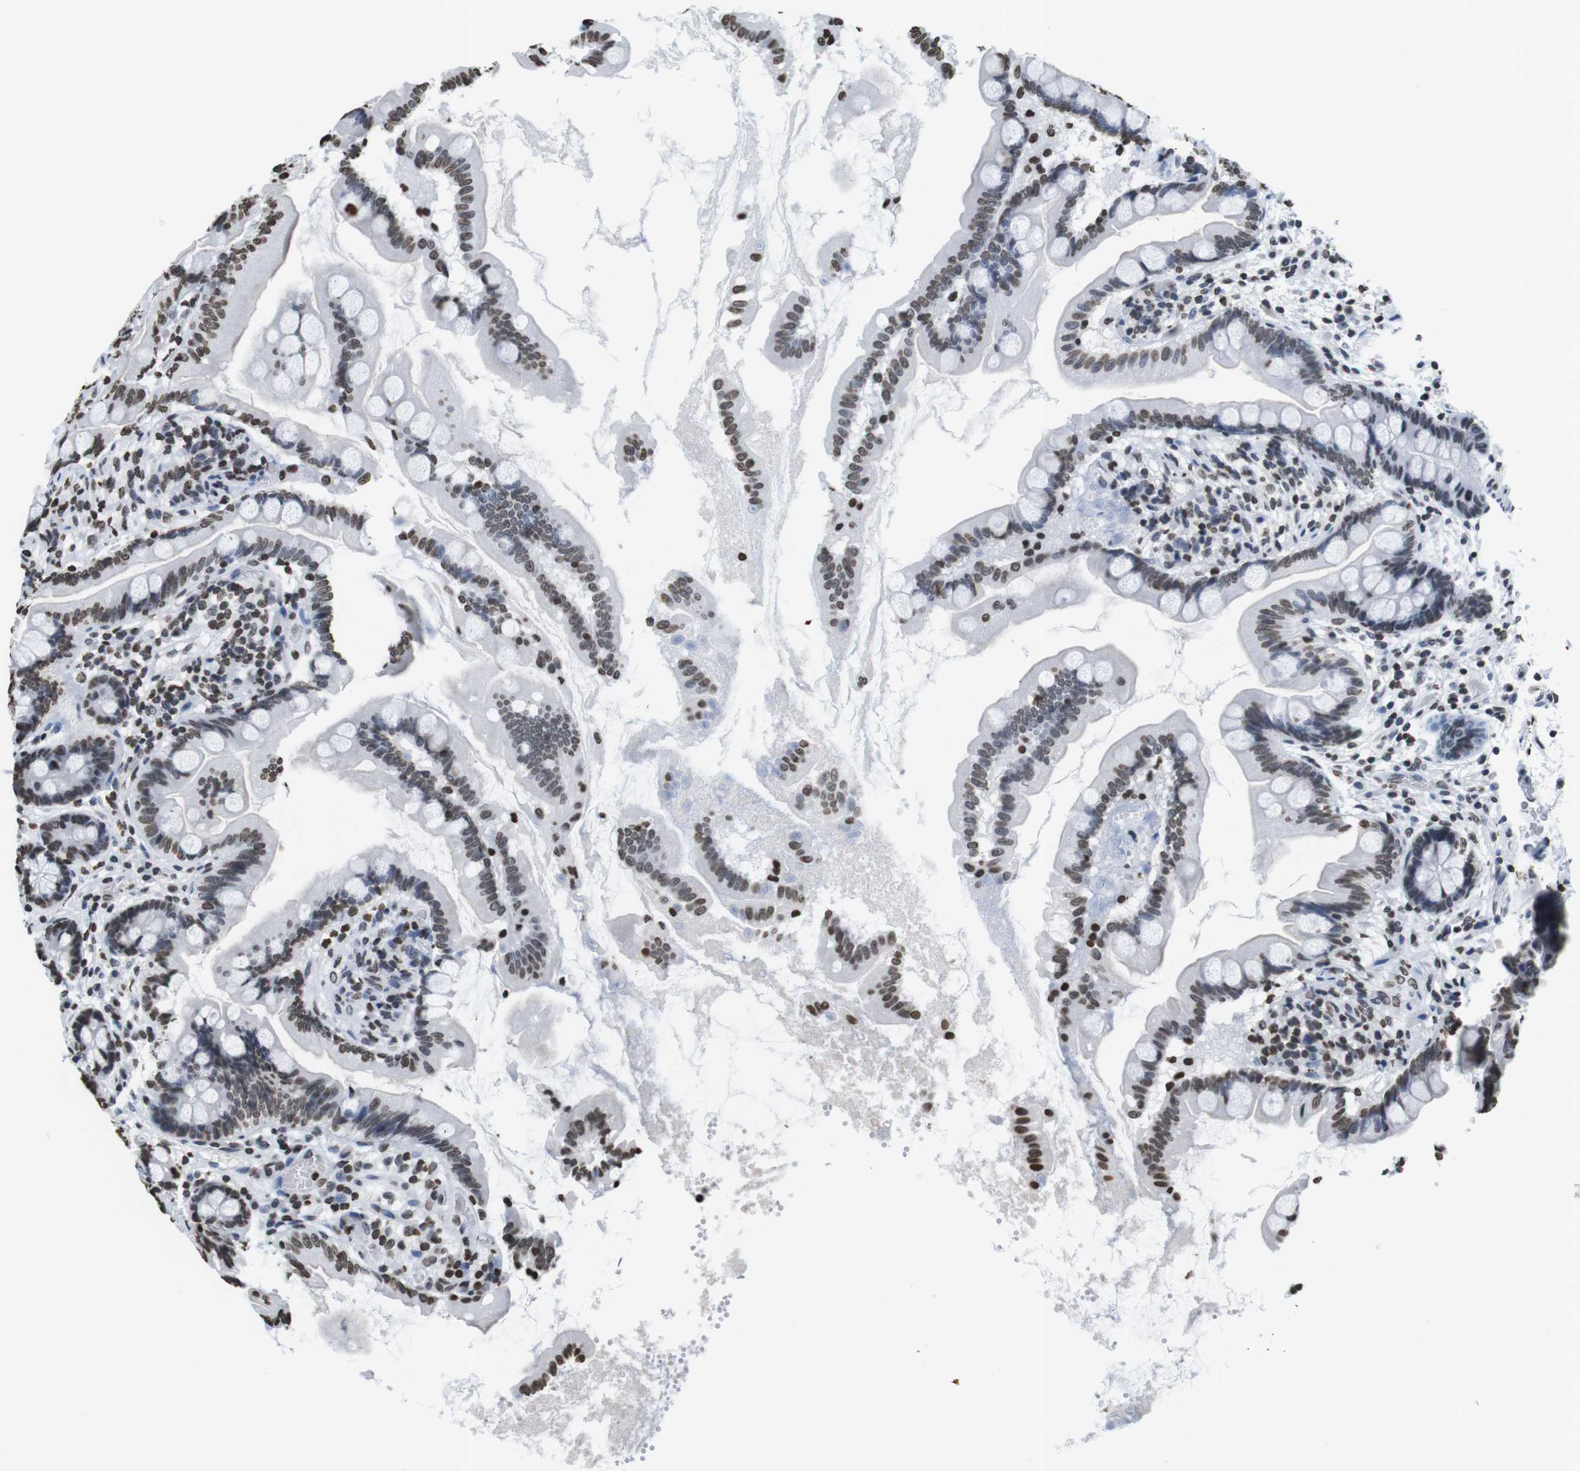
{"staining": {"intensity": "moderate", "quantity": "25%-75%", "location": "nuclear"}, "tissue": "small intestine", "cell_type": "Glandular cells", "image_type": "normal", "snomed": [{"axis": "morphology", "description": "Normal tissue, NOS"}, {"axis": "topography", "description": "Small intestine"}], "caption": "High-power microscopy captured an immunohistochemistry micrograph of normal small intestine, revealing moderate nuclear staining in approximately 25%-75% of glandular cells.", "gene": "BSX", "patient": {"sex": "female", "age": 56}}